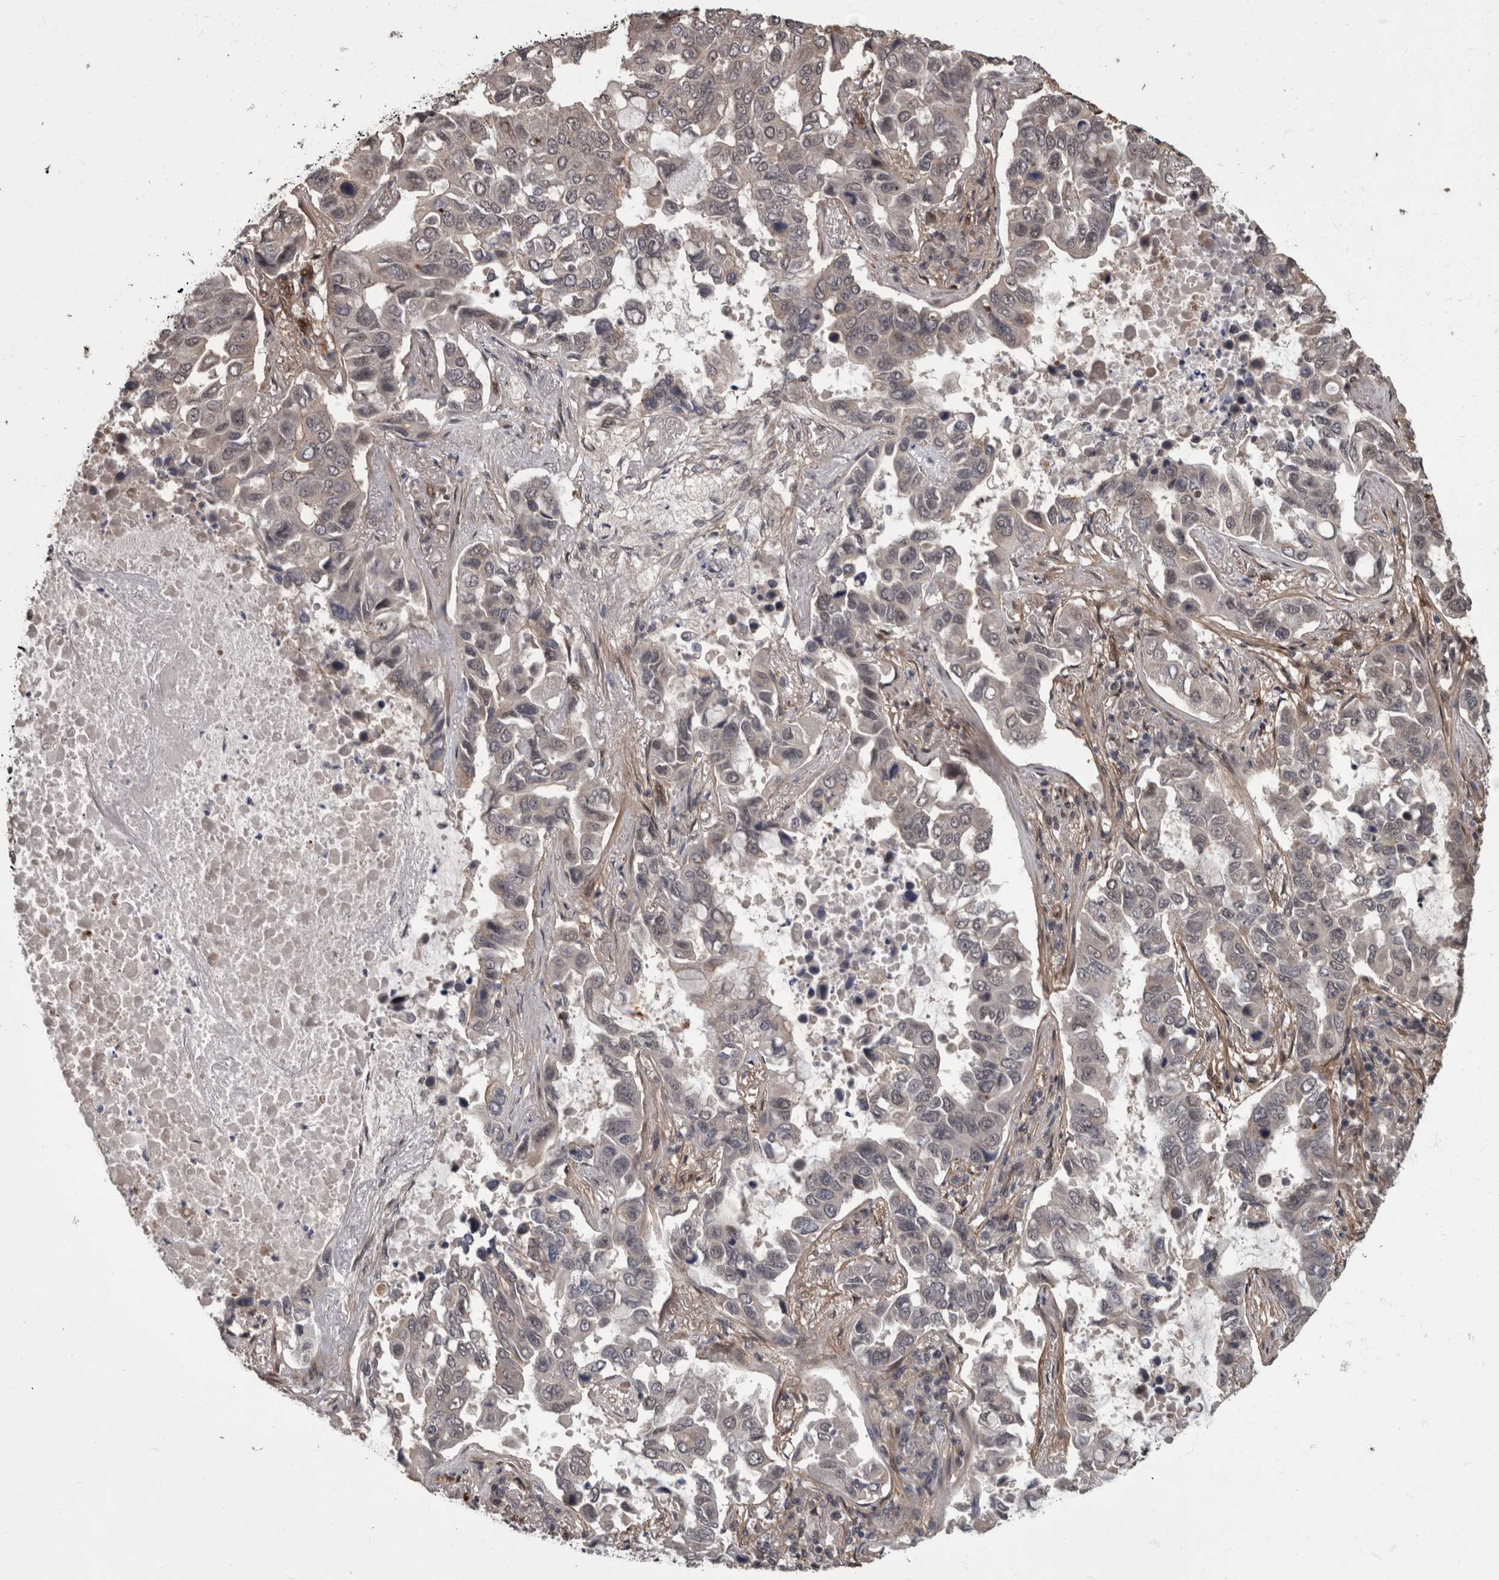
{"staining": {"intensity": "negative", "quantity": "none", "location": "none"}, "tissue": "lung cancer", "cell_type": "Tumor cells", "image_type": "cancer", "snomed": [{"axis": "morphology", "description": "Adenocarcinoma, NOS"}, {"axis": "topography", "description": "Lung"}], "caption": "Micrograph shows no significant protein expression in tumor cells of adenocarcinoma (lung).", "gene": "AKT3", "patient": {"sex": "male", "age": 64}}